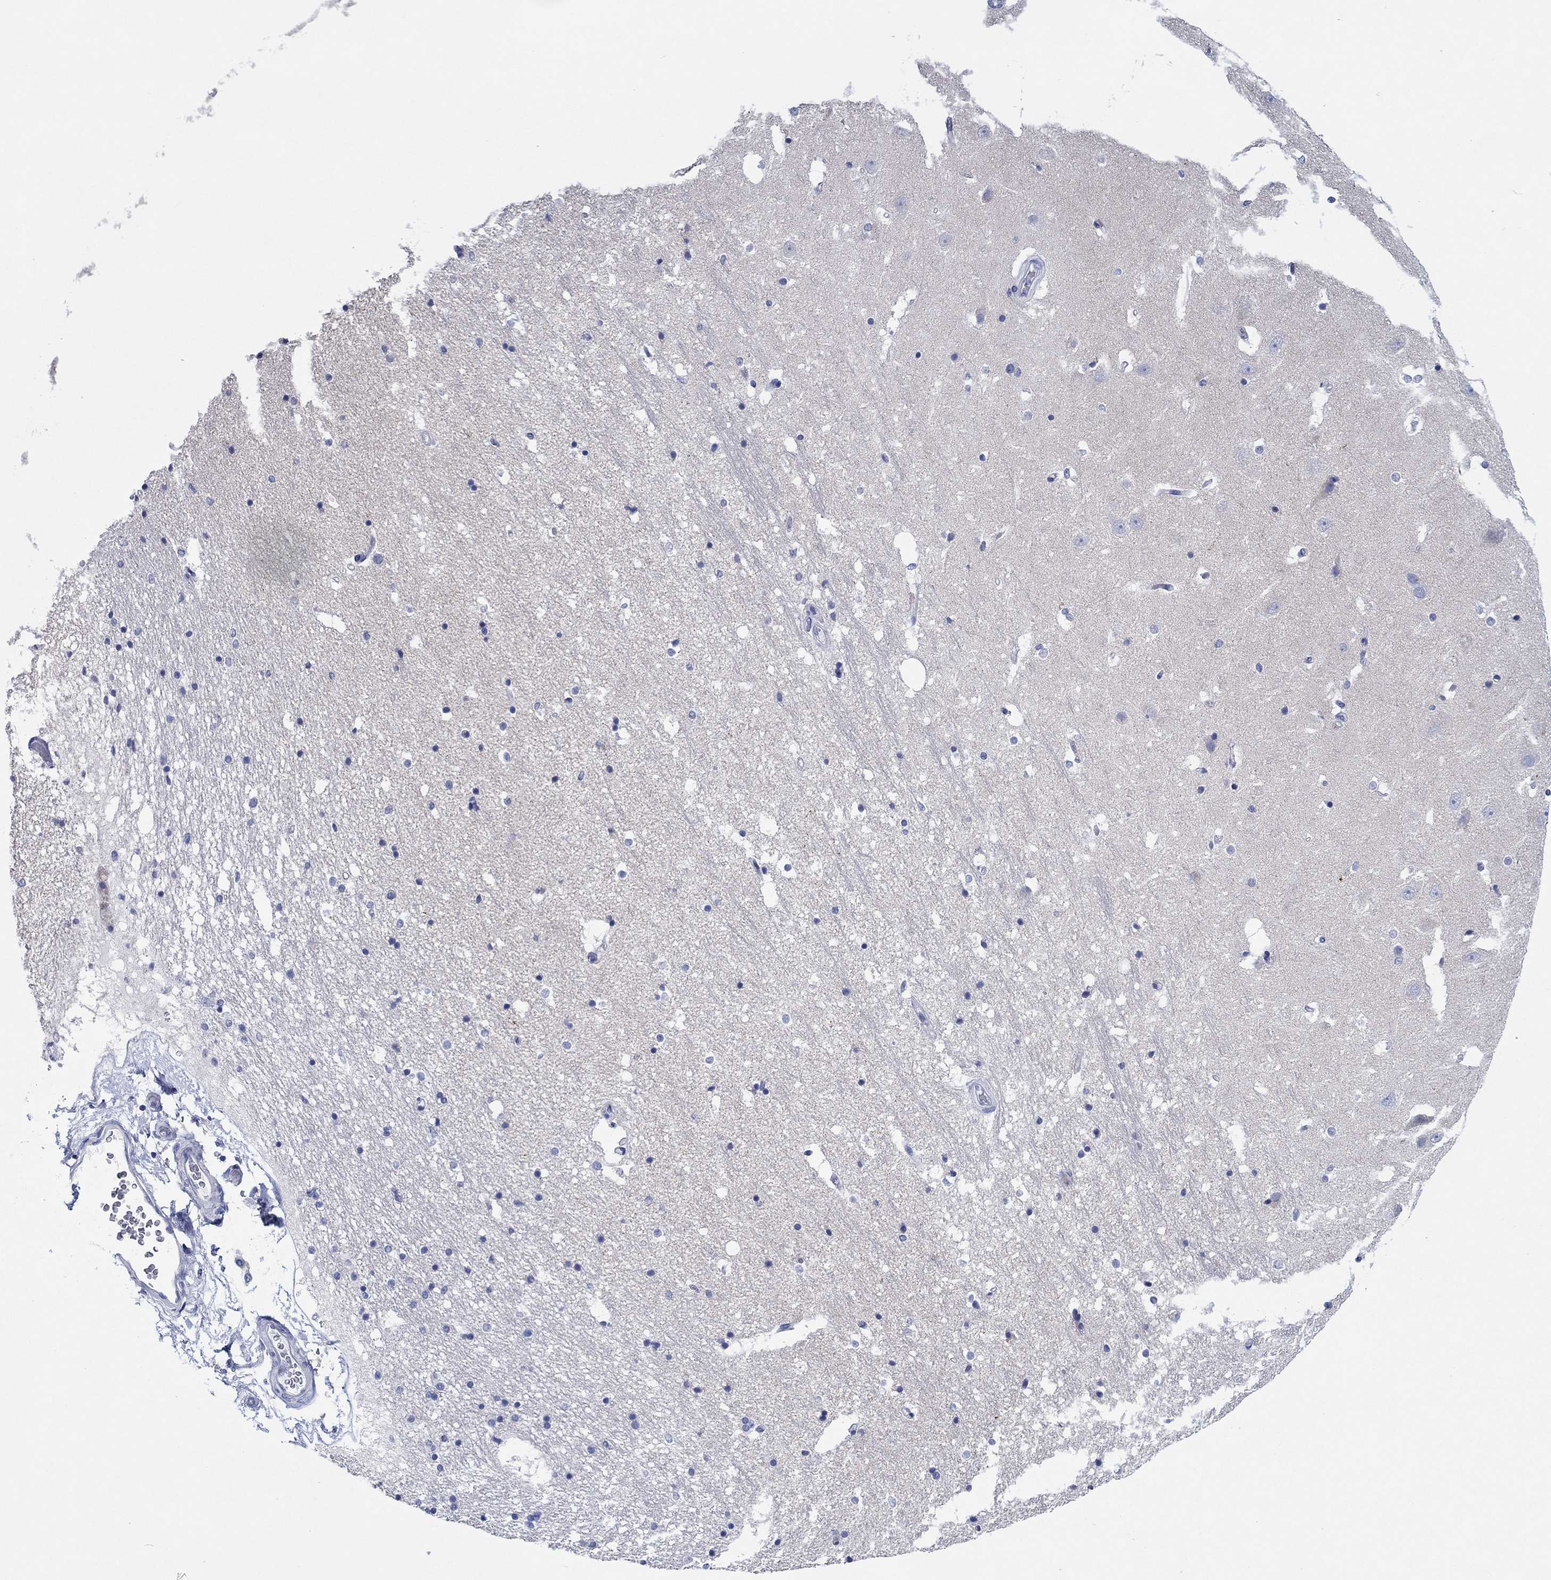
{"staining": {"intensity": "negative", "quantity": "none", "location": "none"}, "tissue": "hippocampus", "cell_type": "Glial cells", "image_type": "normal", "snomed": [{"axis": "morphology", "description": "Normal tissue, NOS"}, {"axis": "topography", "description": "Hippocampus"}], "caption": "High power microscopy micrograph of an immunohistochemistry (IHC) image of normal hippocampus, revealing no significant staining in glial cells.", "gene": "HCRT", "patient": {"sex": "male", "age": 44}}